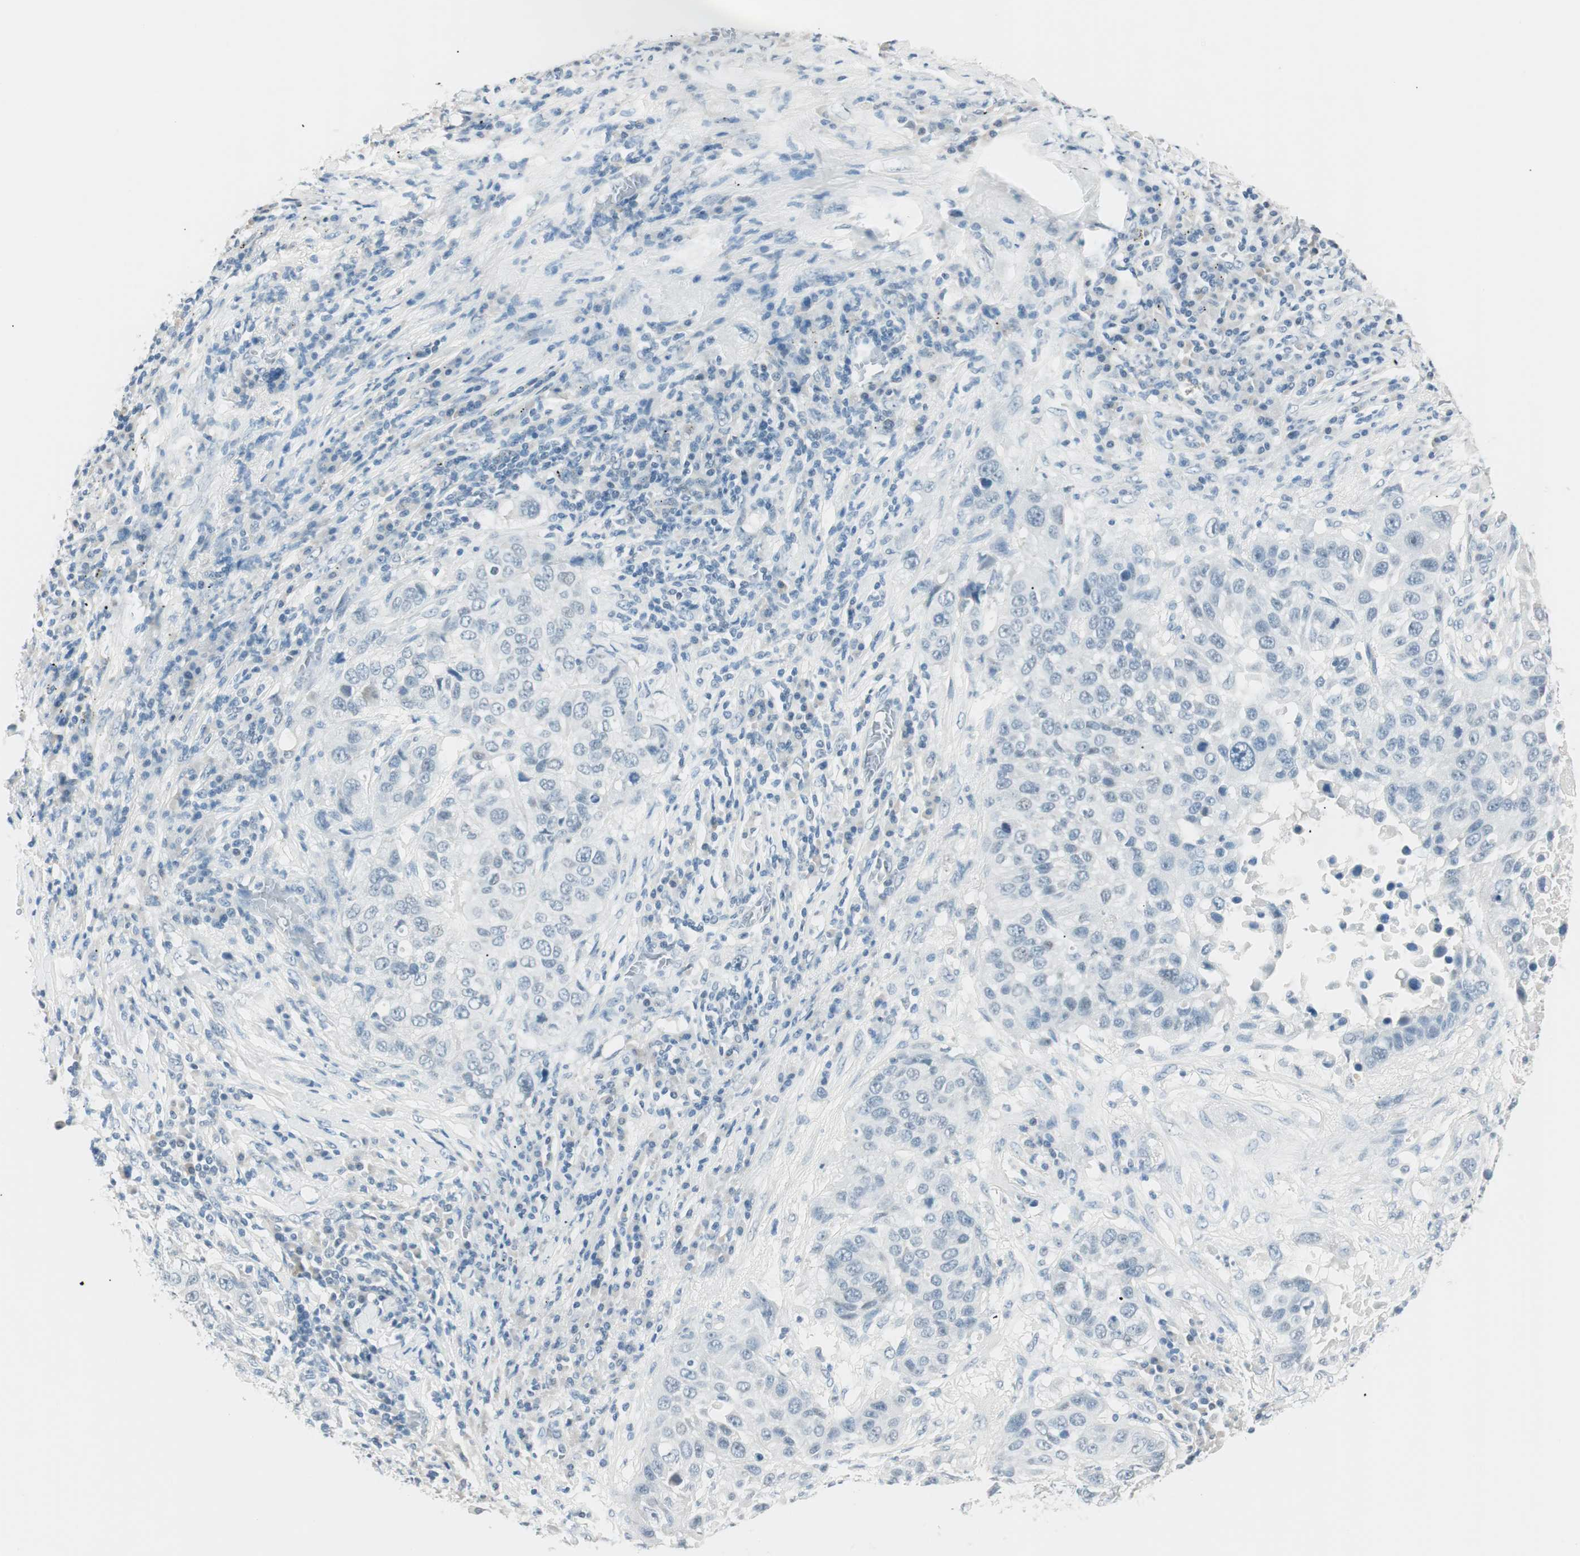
{"staining": {"intensity": "negative", "quantity": "none", "location": "none"}, "tissue": "lung cancer", "cell_type": "Tumor cells", "image_type": "cancer", "snomed": [{"axis": "morphology", "description": "Squamous cell carcinoma, NOS"}, {"axis": "topography", "description": "Lung"}], "caption": "Immunohistochemical staining of lung cancer shows no significant staining in tumor cells.", "gene": "HOXB13", "patient": {"sex": "male", "age": 57}}